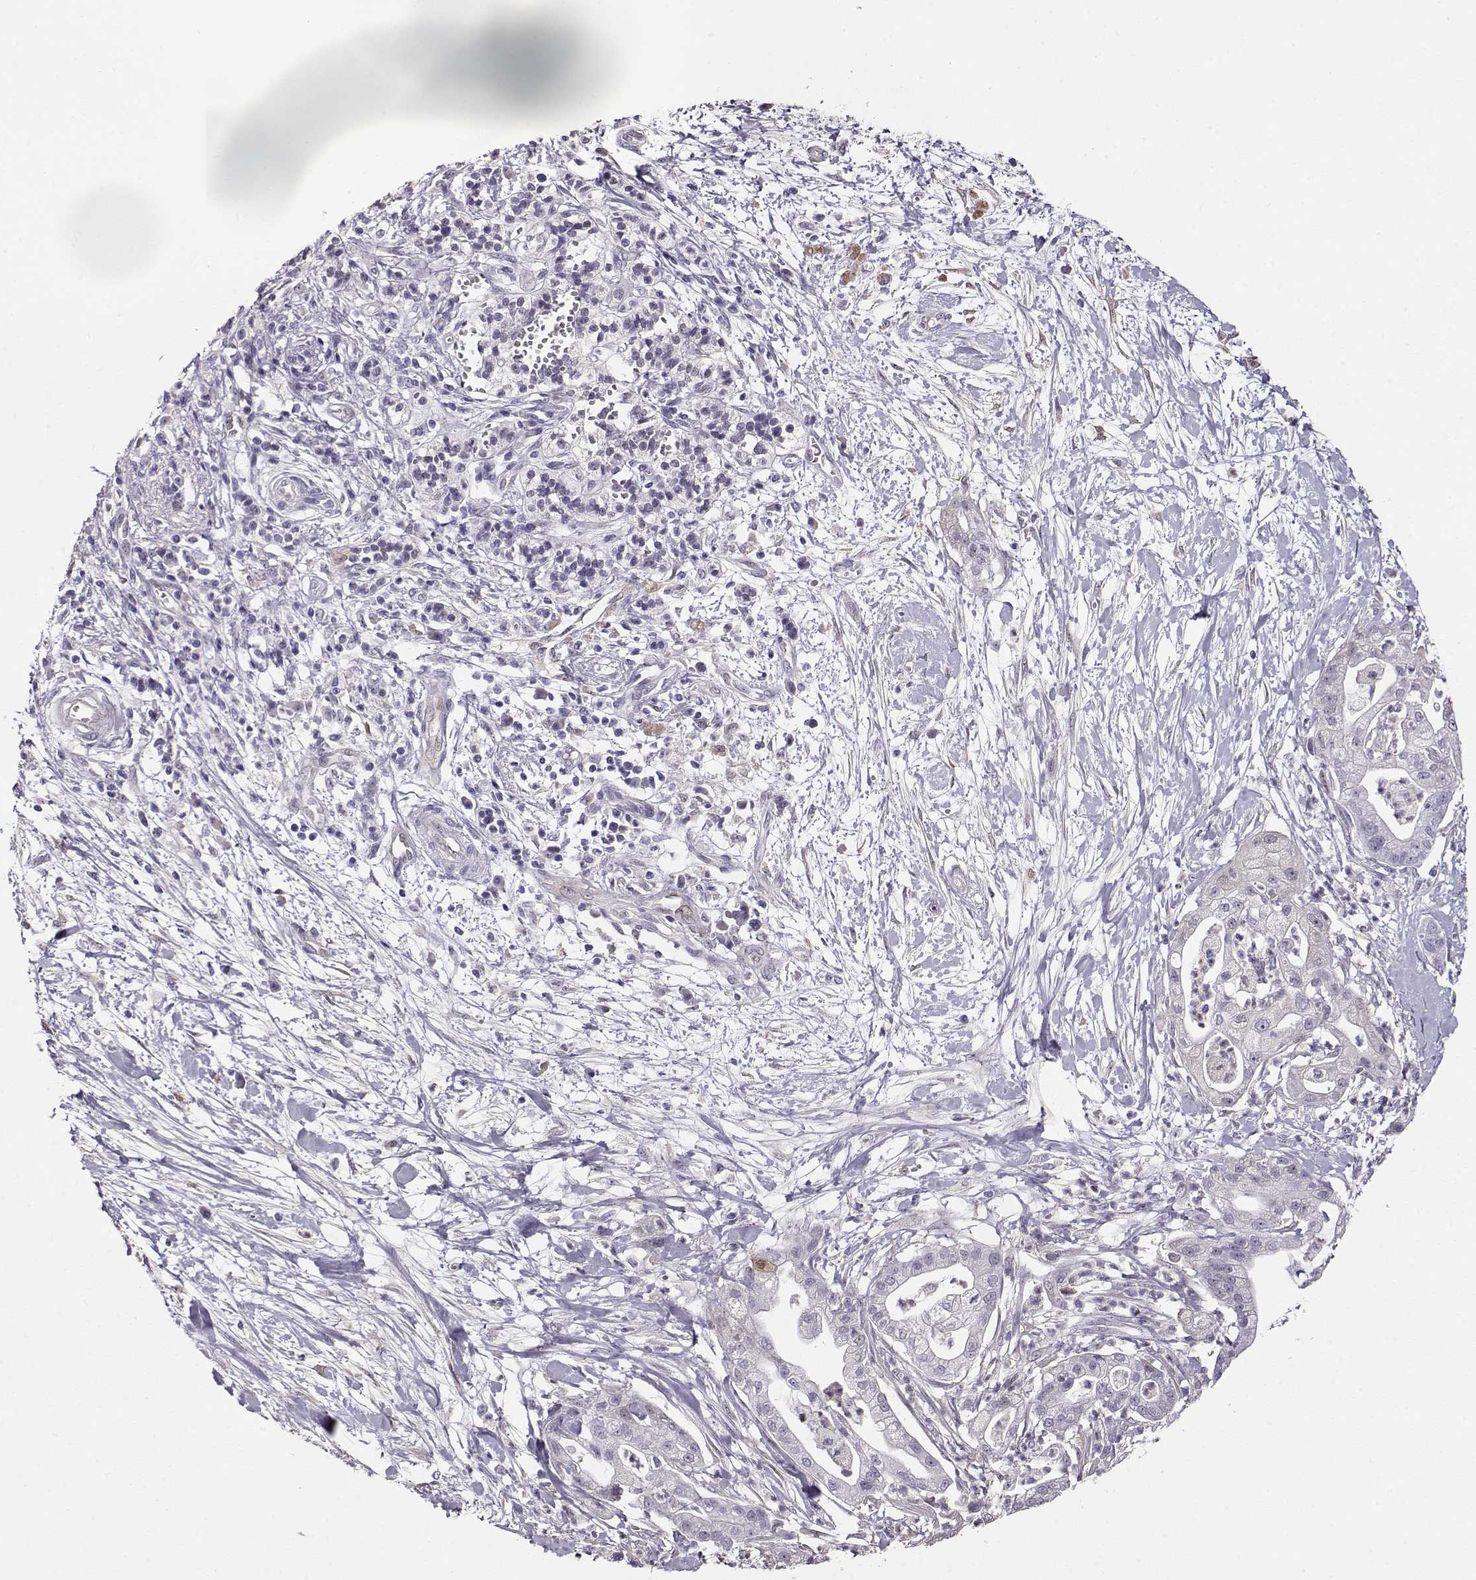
{"staining": {"intensity": "negative", "quantity": "none", "location": "none"}, "tissue": "pancreatic cancer", "cell_type": "Tumor cells", "image_type": "cancer", "snomed": [{"axis": "morphology", "description": "Normal tissue, NOS"}, {"axis": "morphology", "description": "Adenocarcinoma, NOS"}, {"axis": "topography", "description": "Lymph node"}, {"axis": "topography", "description": "Pancreas"}], "caption": "Adenocarcinoma (pancreatic) stained for a protein using immunohistochemistry demonstrates no expression tumor cells.", "gene": "CCR8", "patient": {"sex": "female", "age": 58}}